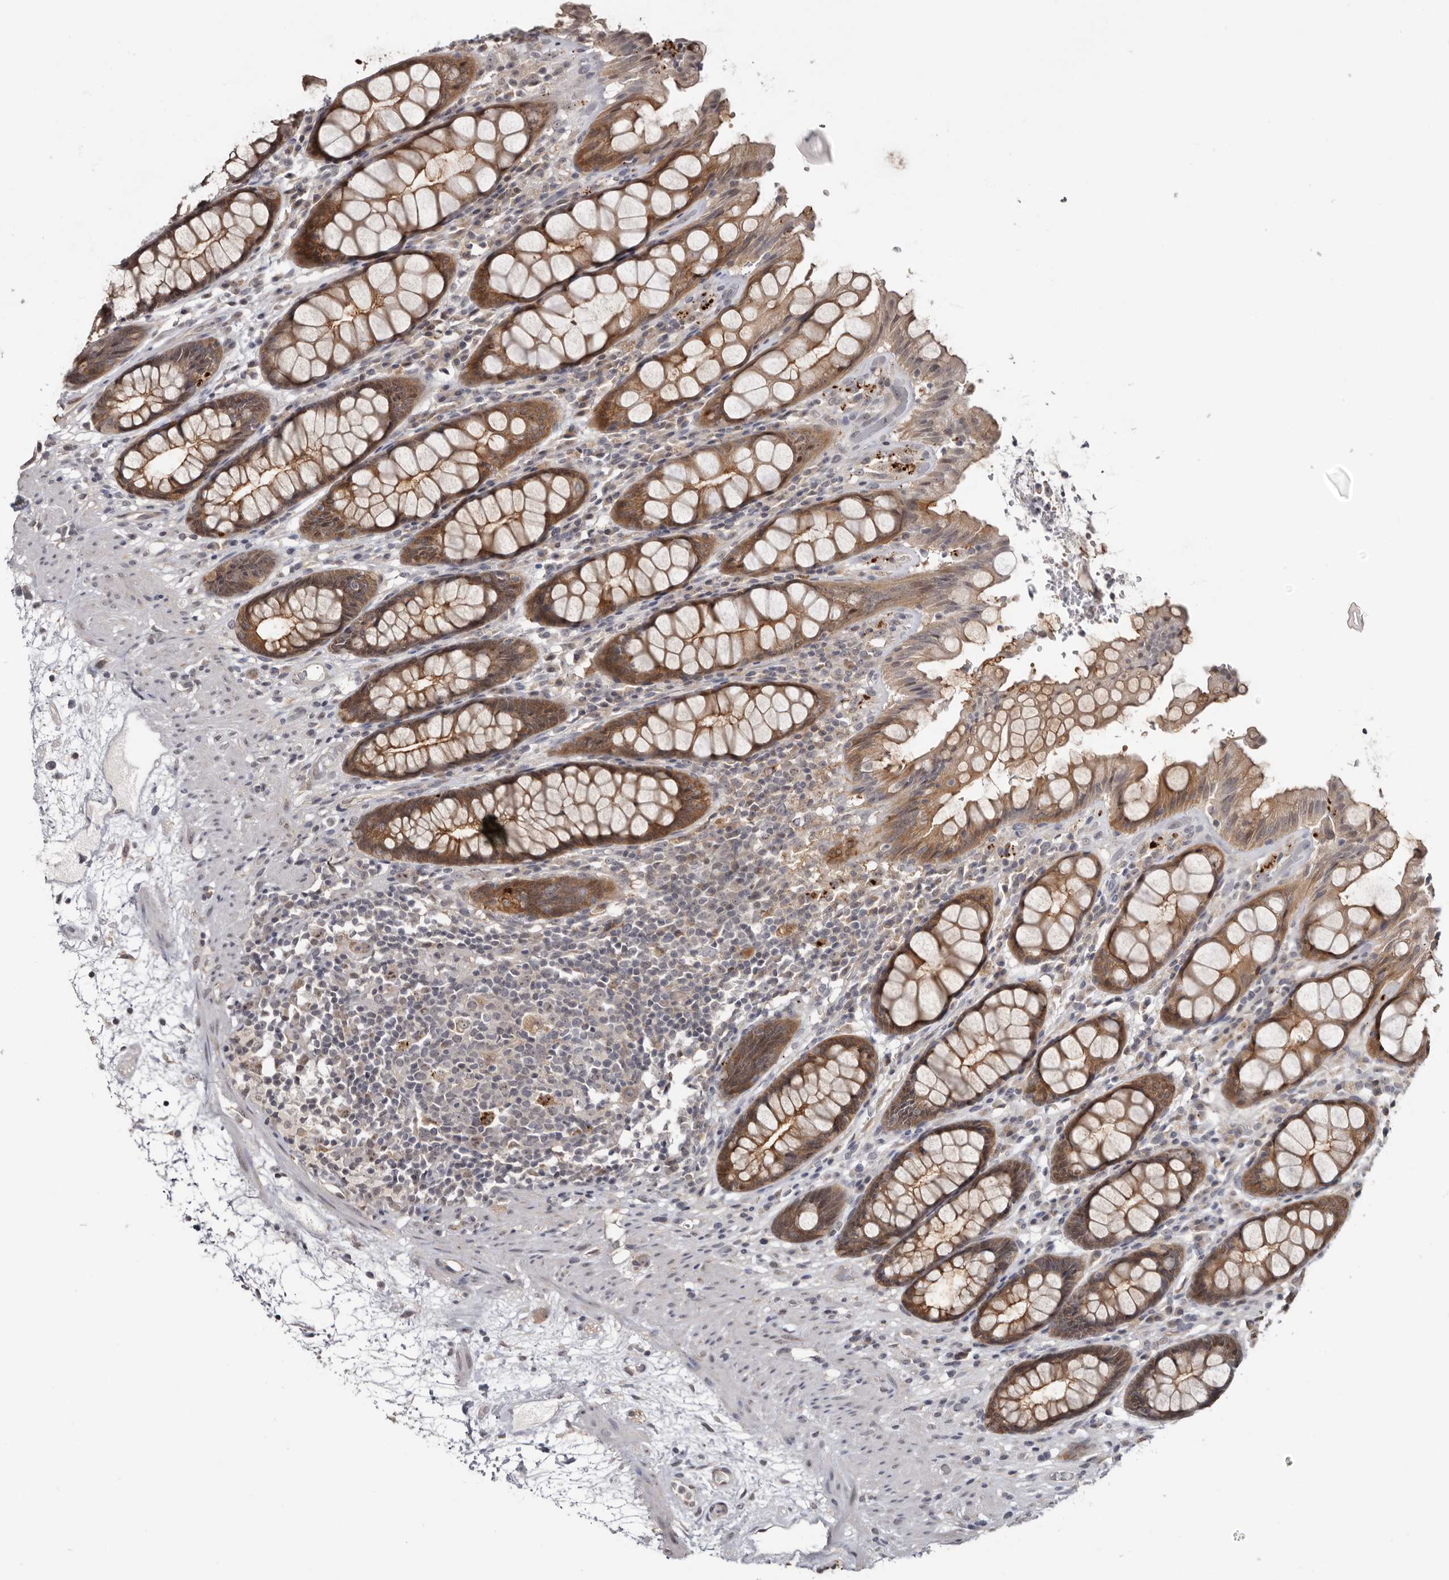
{"staining": {"intensity": "moderate", "quantity": ">75%", "location": "cytoplasmic/membranous"}, "tissue": "rectum", "cell_type": "Glandular cells", "image_type": "normal", "snomed": [{"axis": "morphology", "description": "Normal tissue, NOS"}, {"axis": "topography", "description": "Rectum"}], "caption": "The image displays immunohistochemical staining of normal rectum. There is moderate cytoplasmic/membranous positivity is identified in approximately >75% of glandular cells.", "gene": "BAD", "patient": {"sex": "male", "age": 64}}